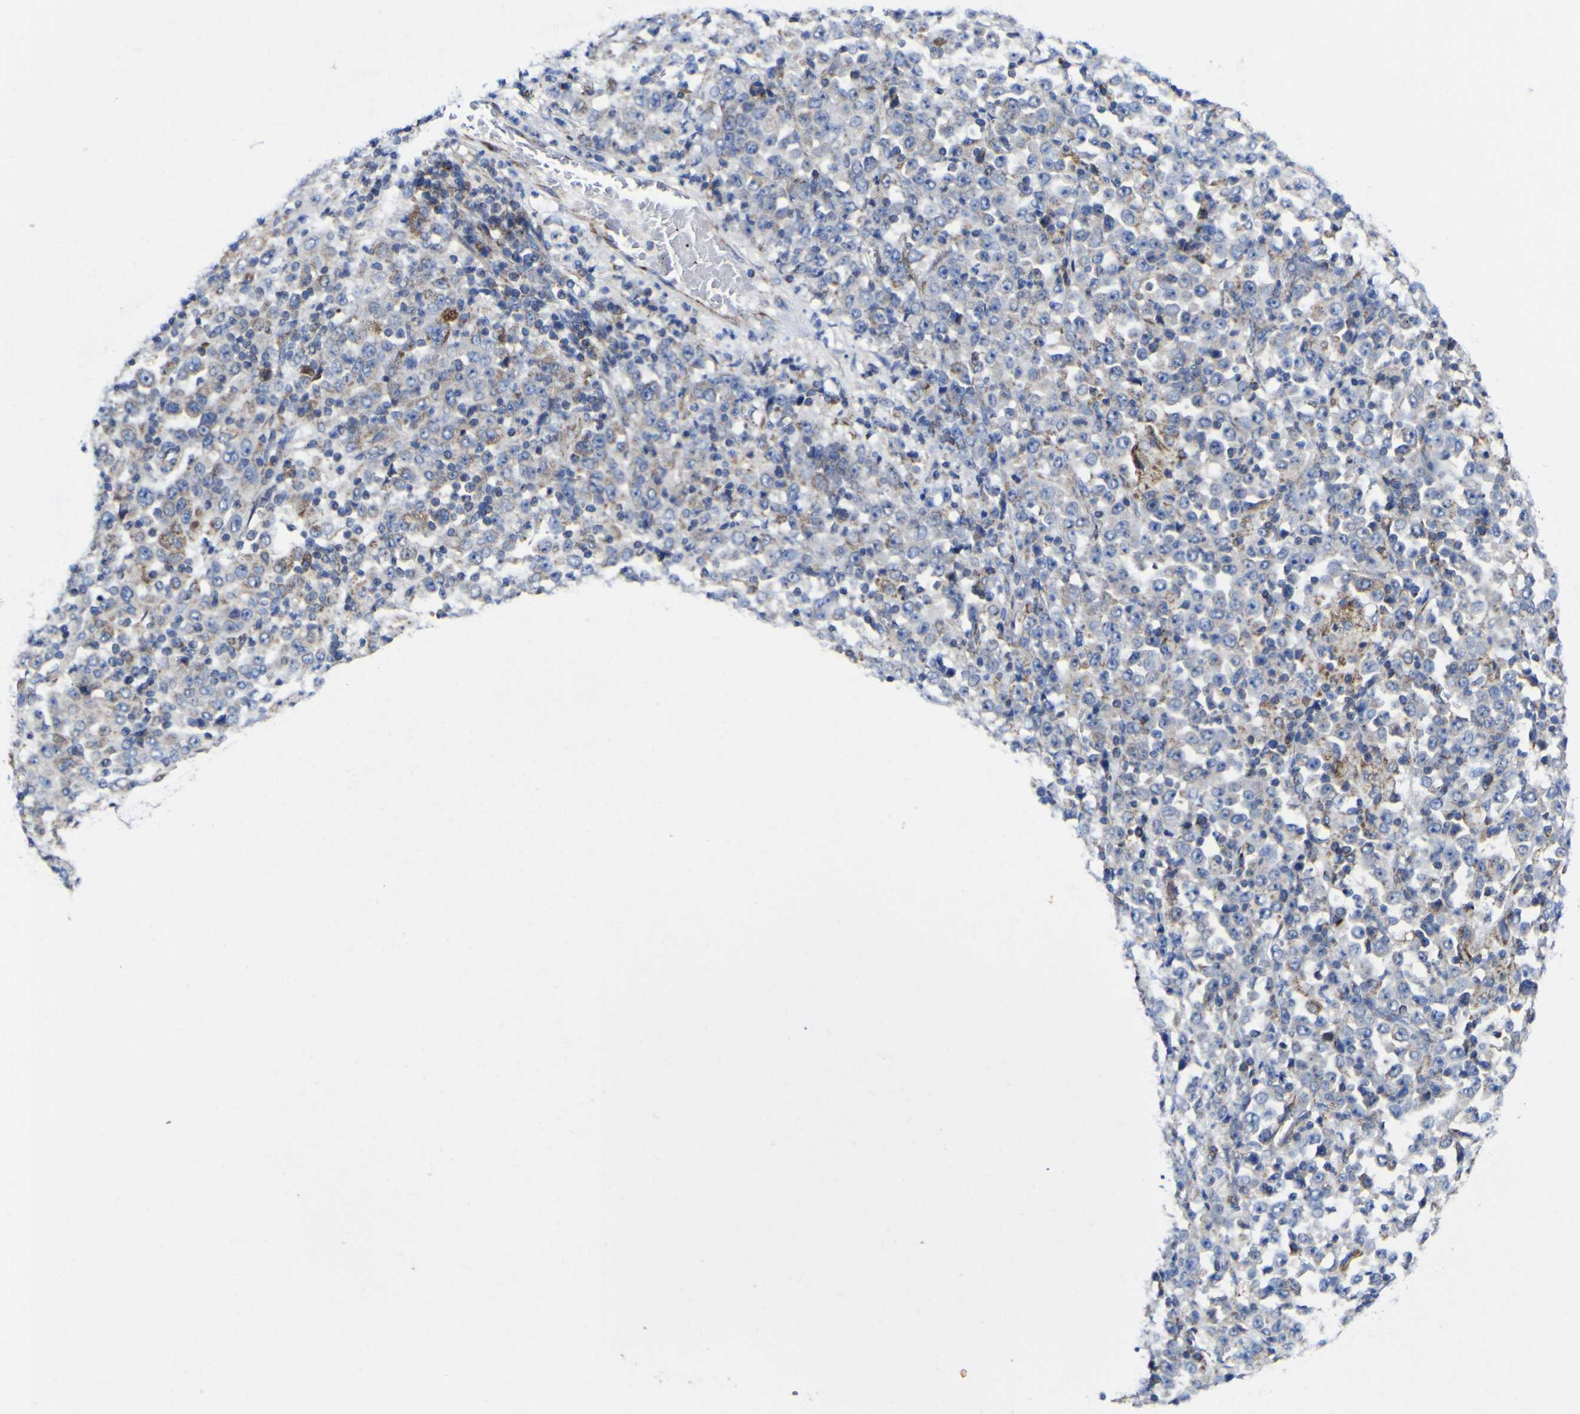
{"staining": {"intensity": "moderate", "quantity": "25%-75%", "location": "cytoplasmic/membranous"}, "tissue": "stomach cancer", "cell_type": "Tumor cells", "image_type": "cancer", "snomed": [{"axis": "morphology", "description": "Normal tissue, NOS"}, {"axis": "morphology", "description": "Adenocarcinoma, NOS"}, {"axis": "topography", "description": "Stomach, upper"}, {"axis": "topography", "description": "Stomach"}], "caption": "DAB immunohistochemical staining of stomach cancer (adenocarcinoma) exhibits moderate cytoplasmic/membranous protein staining in approximately 25%-75% of tumor cells.", "gene": "CCDC90B", "patient": {"sex": "male", "age": 59}}